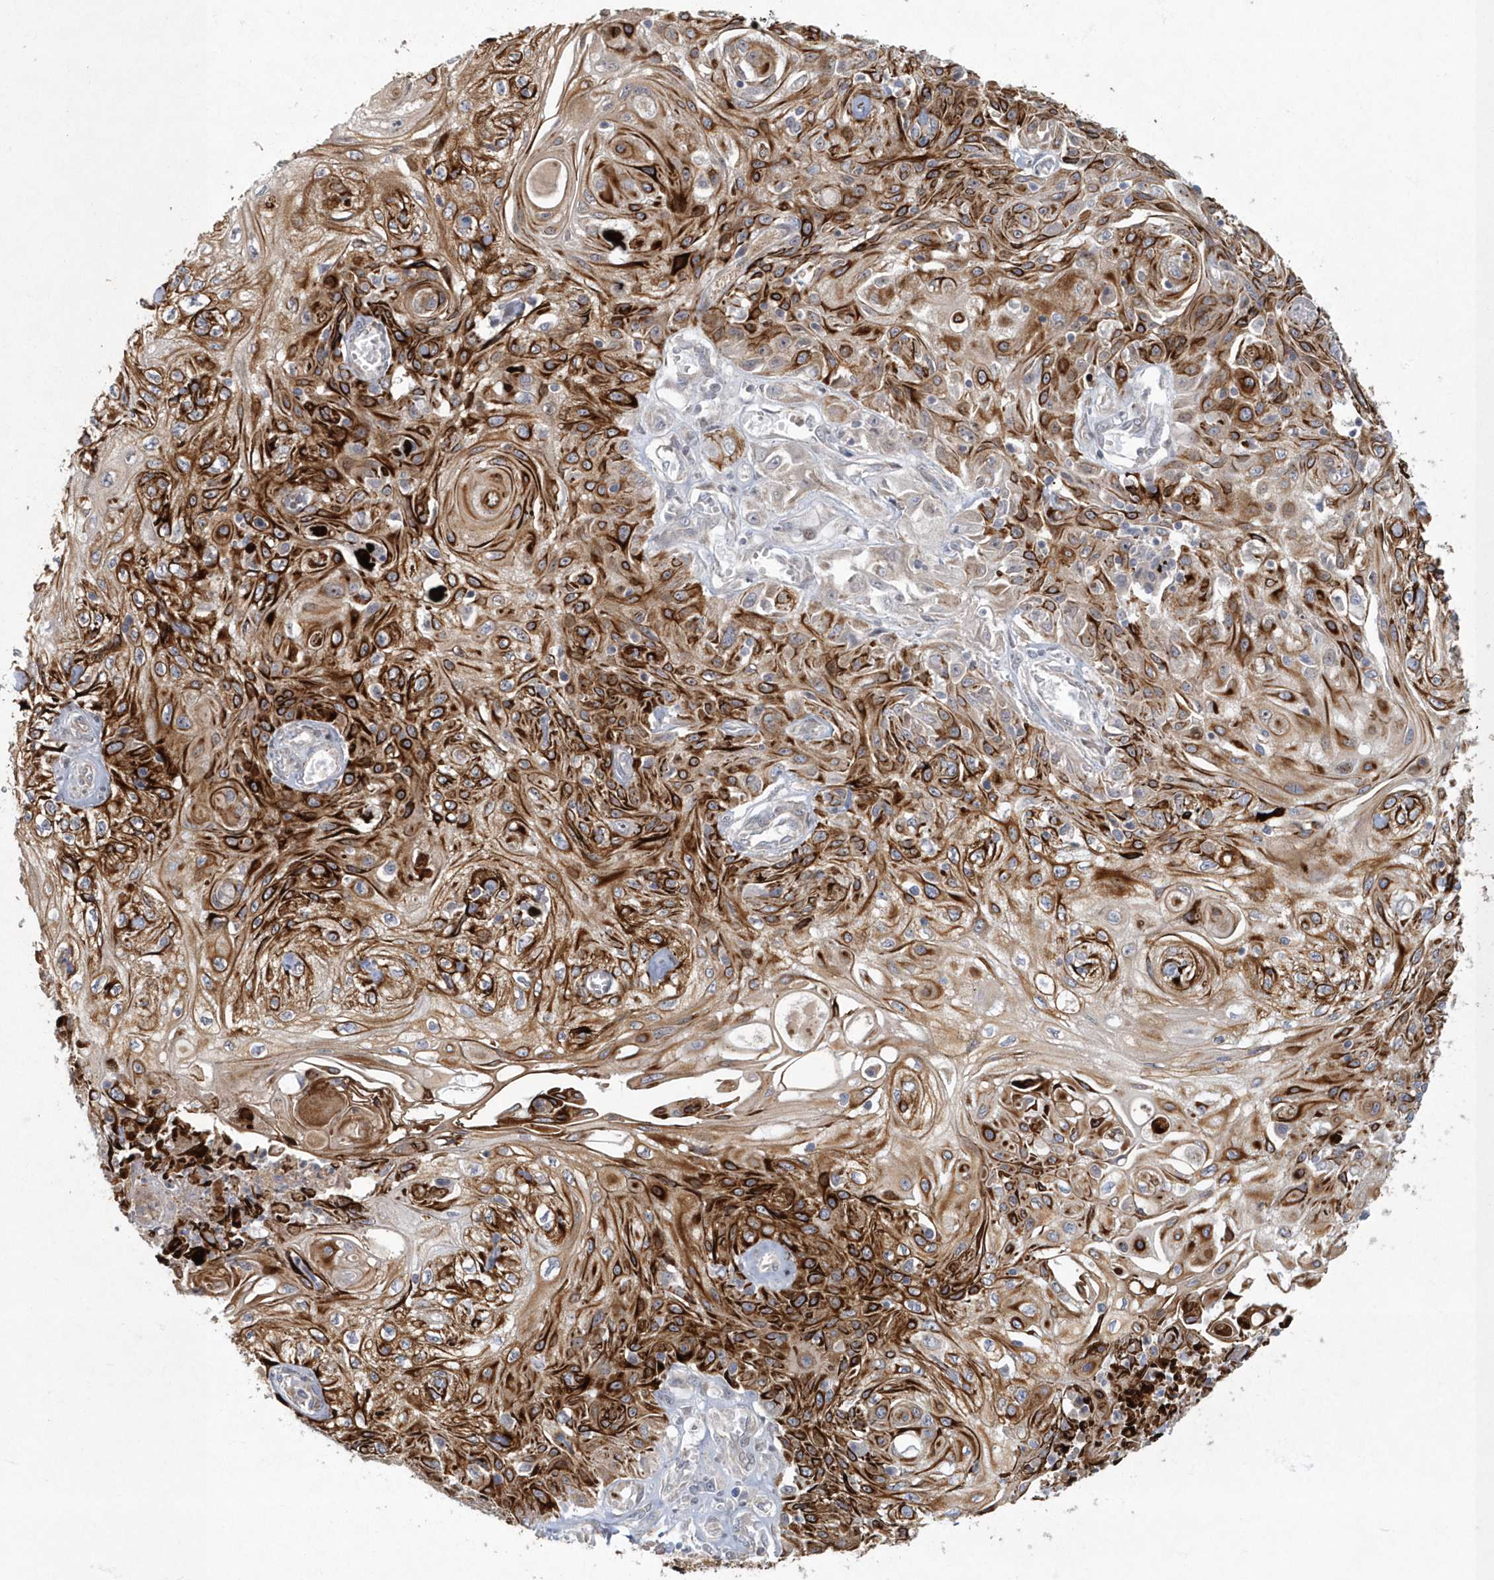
{"staining": {"intensity": "strong", "quantity": ">75%", "location": "cytoplasmic/membranous"}, "tissue": "skin cancer", "cell_type": "Tumor cells", "image_type": "cancer", "snomed": [{"axis": "morphology", "description": "Squamous cell carcinoma, NOS"}, {"axis": "morphology", "description": "Squamous cell carcinoma, metastatic, NOS"}, {"axis": "topography", "description": "Skin"}, {"axis": "topography", "description": "Lymph node"}], "caption": "A histopathology image showing strong cytoplasmic/membranous expression in about >75% of tumor cells in skin squamous cell carcinoma, as visualized by brown immunohistochemical staining.", "gene": "ARHGEF38", "patient": {"sex": "male", "age": 75}}